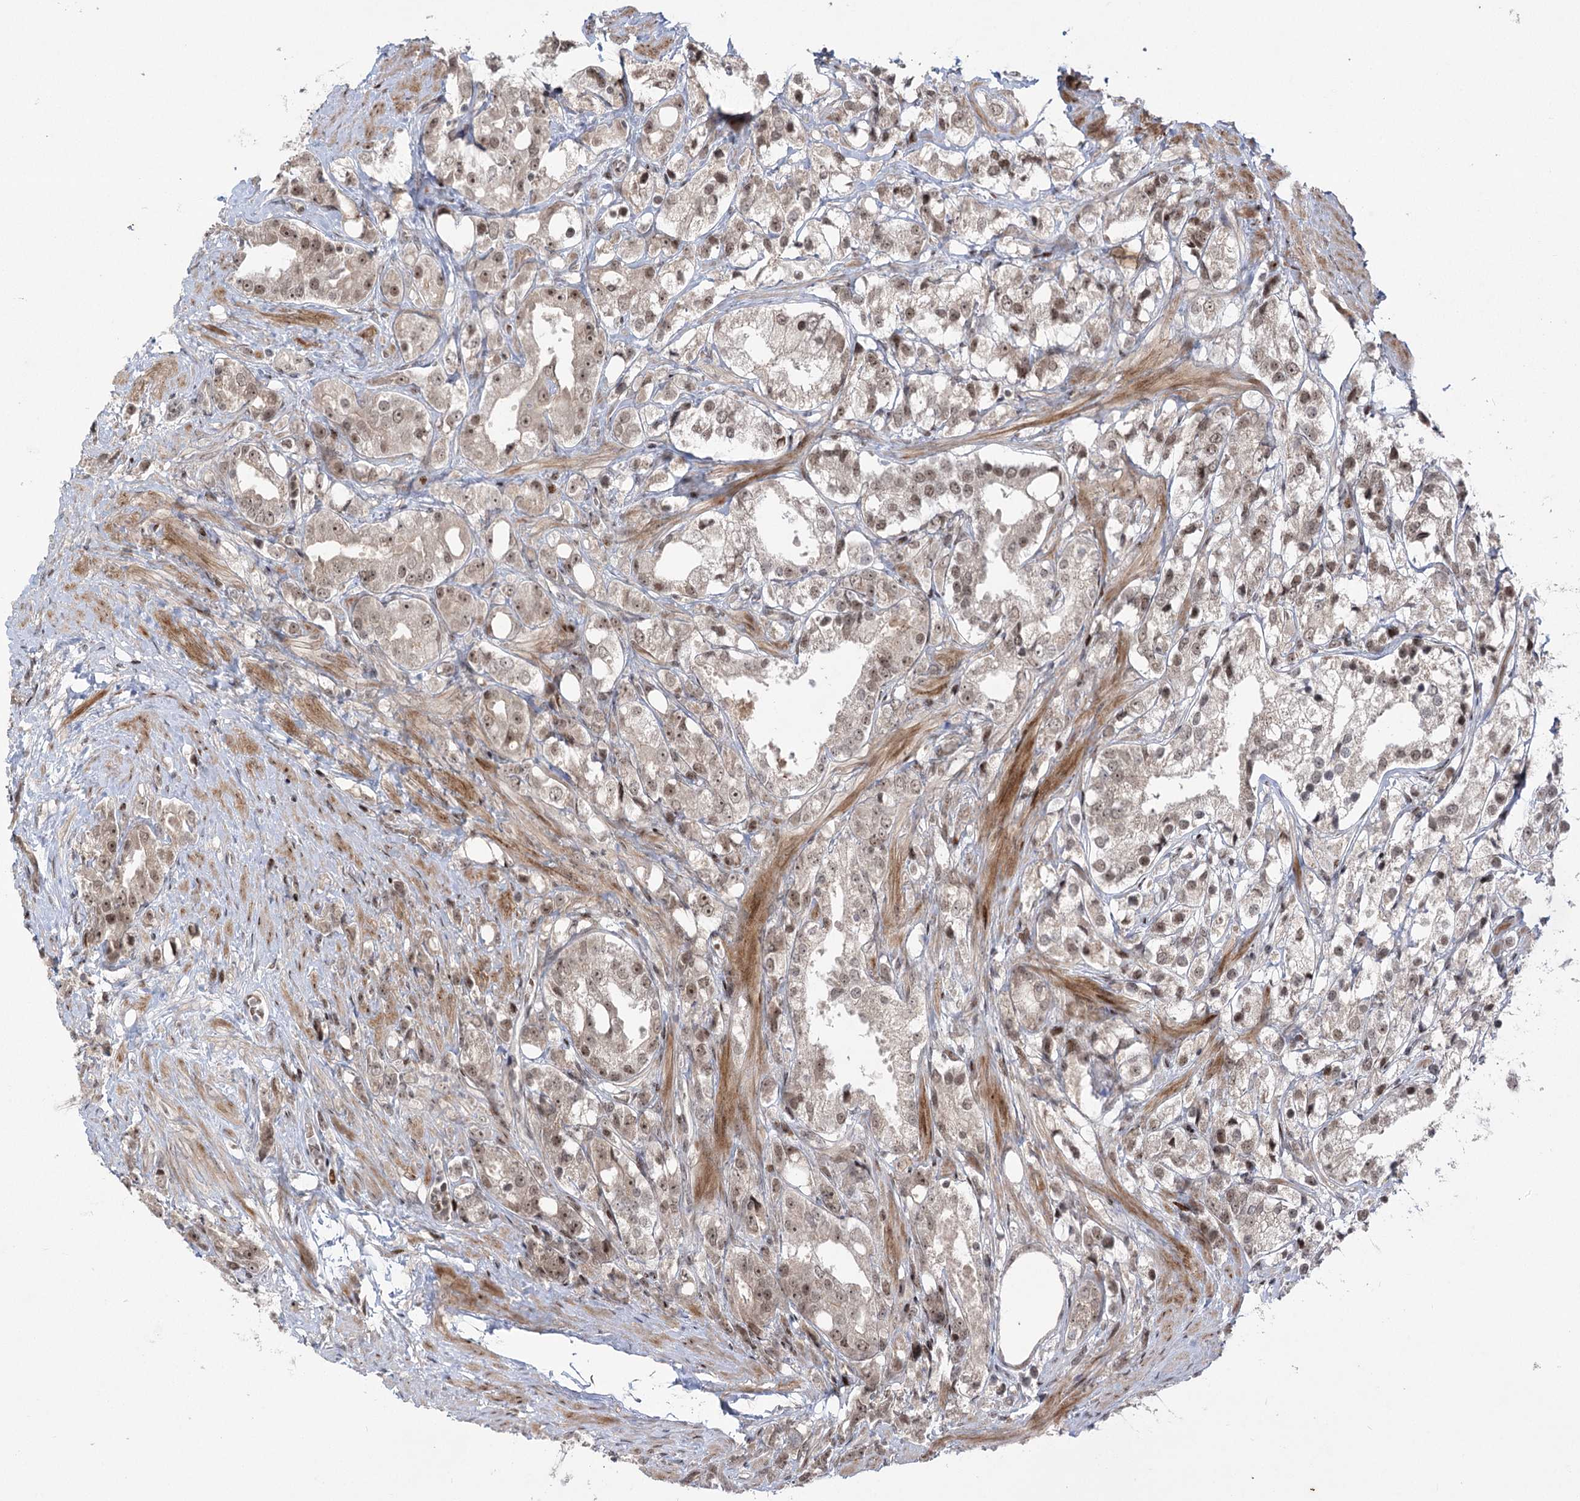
{"staining": {"intensity": "weak", "quantity": ">75%", "location": "nuclear"}, "tissue": "prostate cancer", "cell_type": "Tumor cells", "image_type": "cancer", "snomed": [{"axis": "morphology", "description": "Adenocarcinoma, NOS"}, {"axis": "topography", "description": "Prostate"}], "caption": "Immunohistochemistry (IHC) of human adenocarcinoma (prostate) shows low levels of weak nuclear staining in approximately >75% of tumor cells.", "gene": "HELQ", "patient": {"sex": "male", "age": 79}}